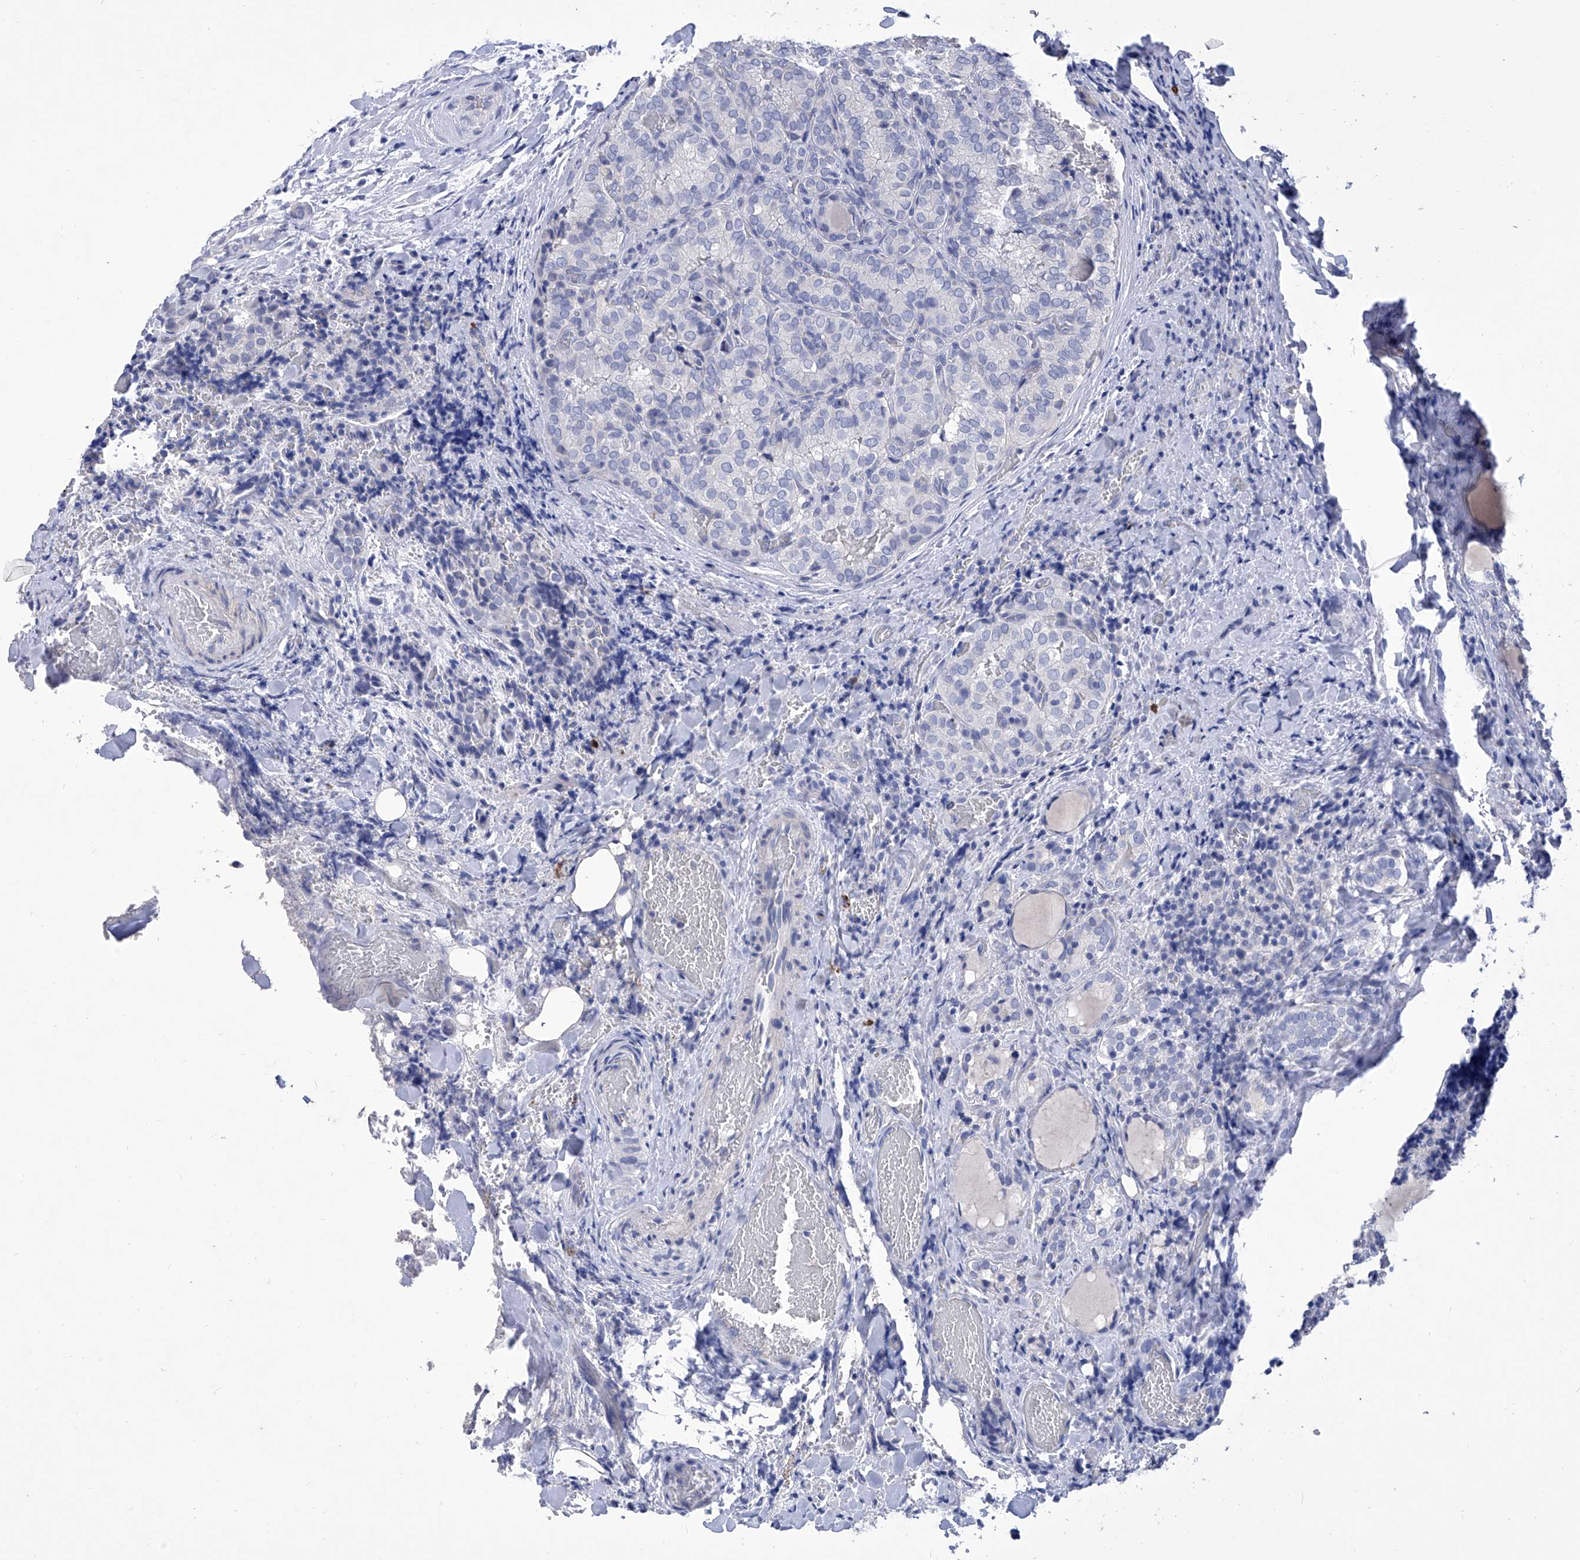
{"staining": {"intensity": "negative", "quantity": "none", "location": "none"}, "tissue": "thyroid cancer", "cell_type": "Tumor cells", "image_type": "cancer", "snomed": [{"axis": "morphology", "description": "Normal tissue, NOS"}, {"axis": "morphology", "description": "Papillary adenocarcinoma, NOS"}, {"axis": "topography", "description": "Thyroid gland"}], "caption": "Immunohistochemistry (IHC) of thyroid papillary adenocarcinoma displays no positivity in tumor cells.", "gene": "IFNL2", "patient": {"sex": "female", "age": 30}}